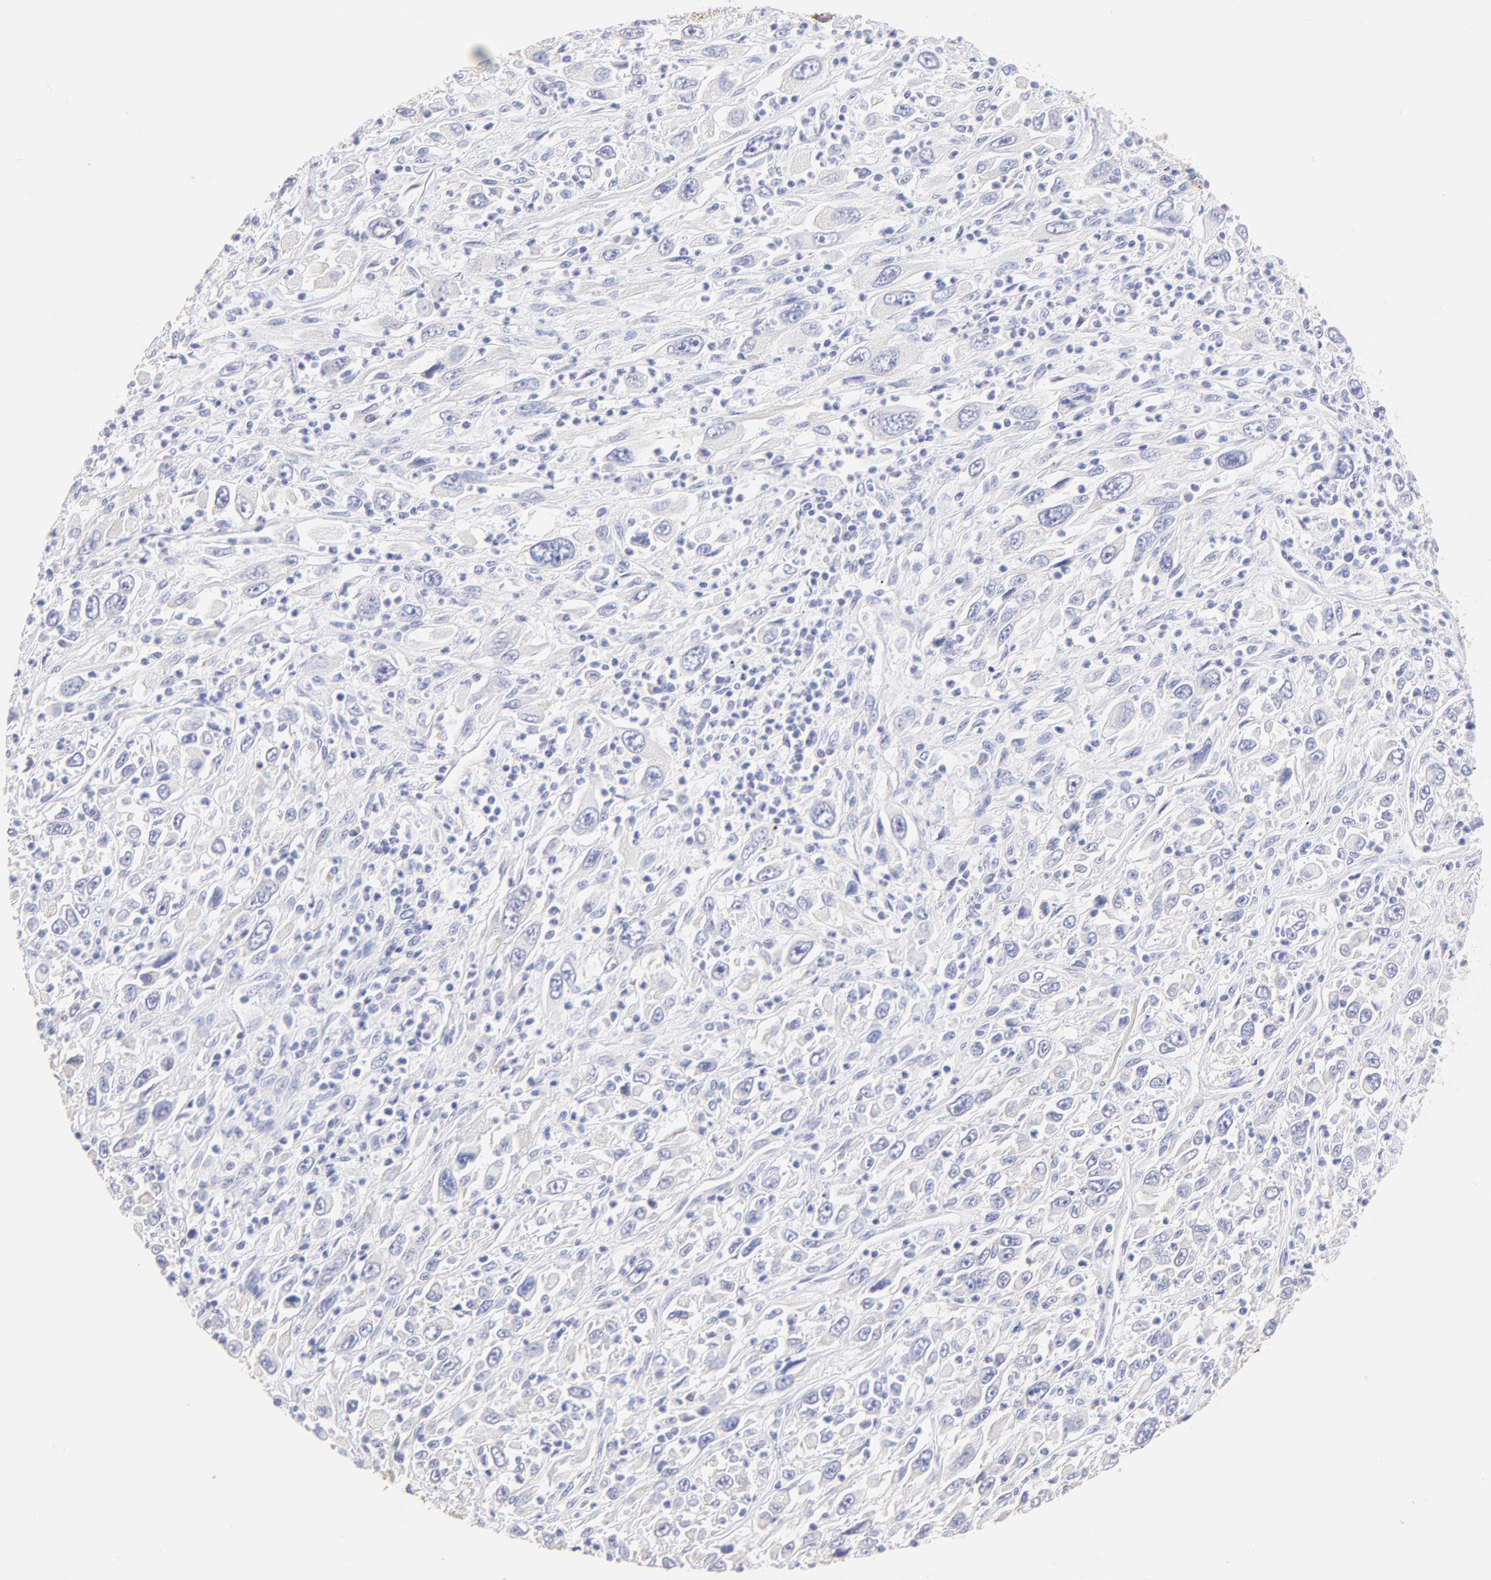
{"staining": {"intensity": "negative", "quantity": "none", "location": "none"}, "tissue": "melanoma", "cell_type": "Tumor cells", "image_type": "cancer", "snomed": [{"axis": "morphology", "description": "Malignant melanoma, Metastatic site"}, {"axis": "topography", "description": "Skin"}], "caption": "Tumor cells are negative for brown protein staining in malignant melanoma (metastatic site). (DAB (3,3'-diaminobenzidine) immunohistochemistry (IHC), high magnification).", "gene": "RPL30", "patient": {"sex": "female", "age": 56}}